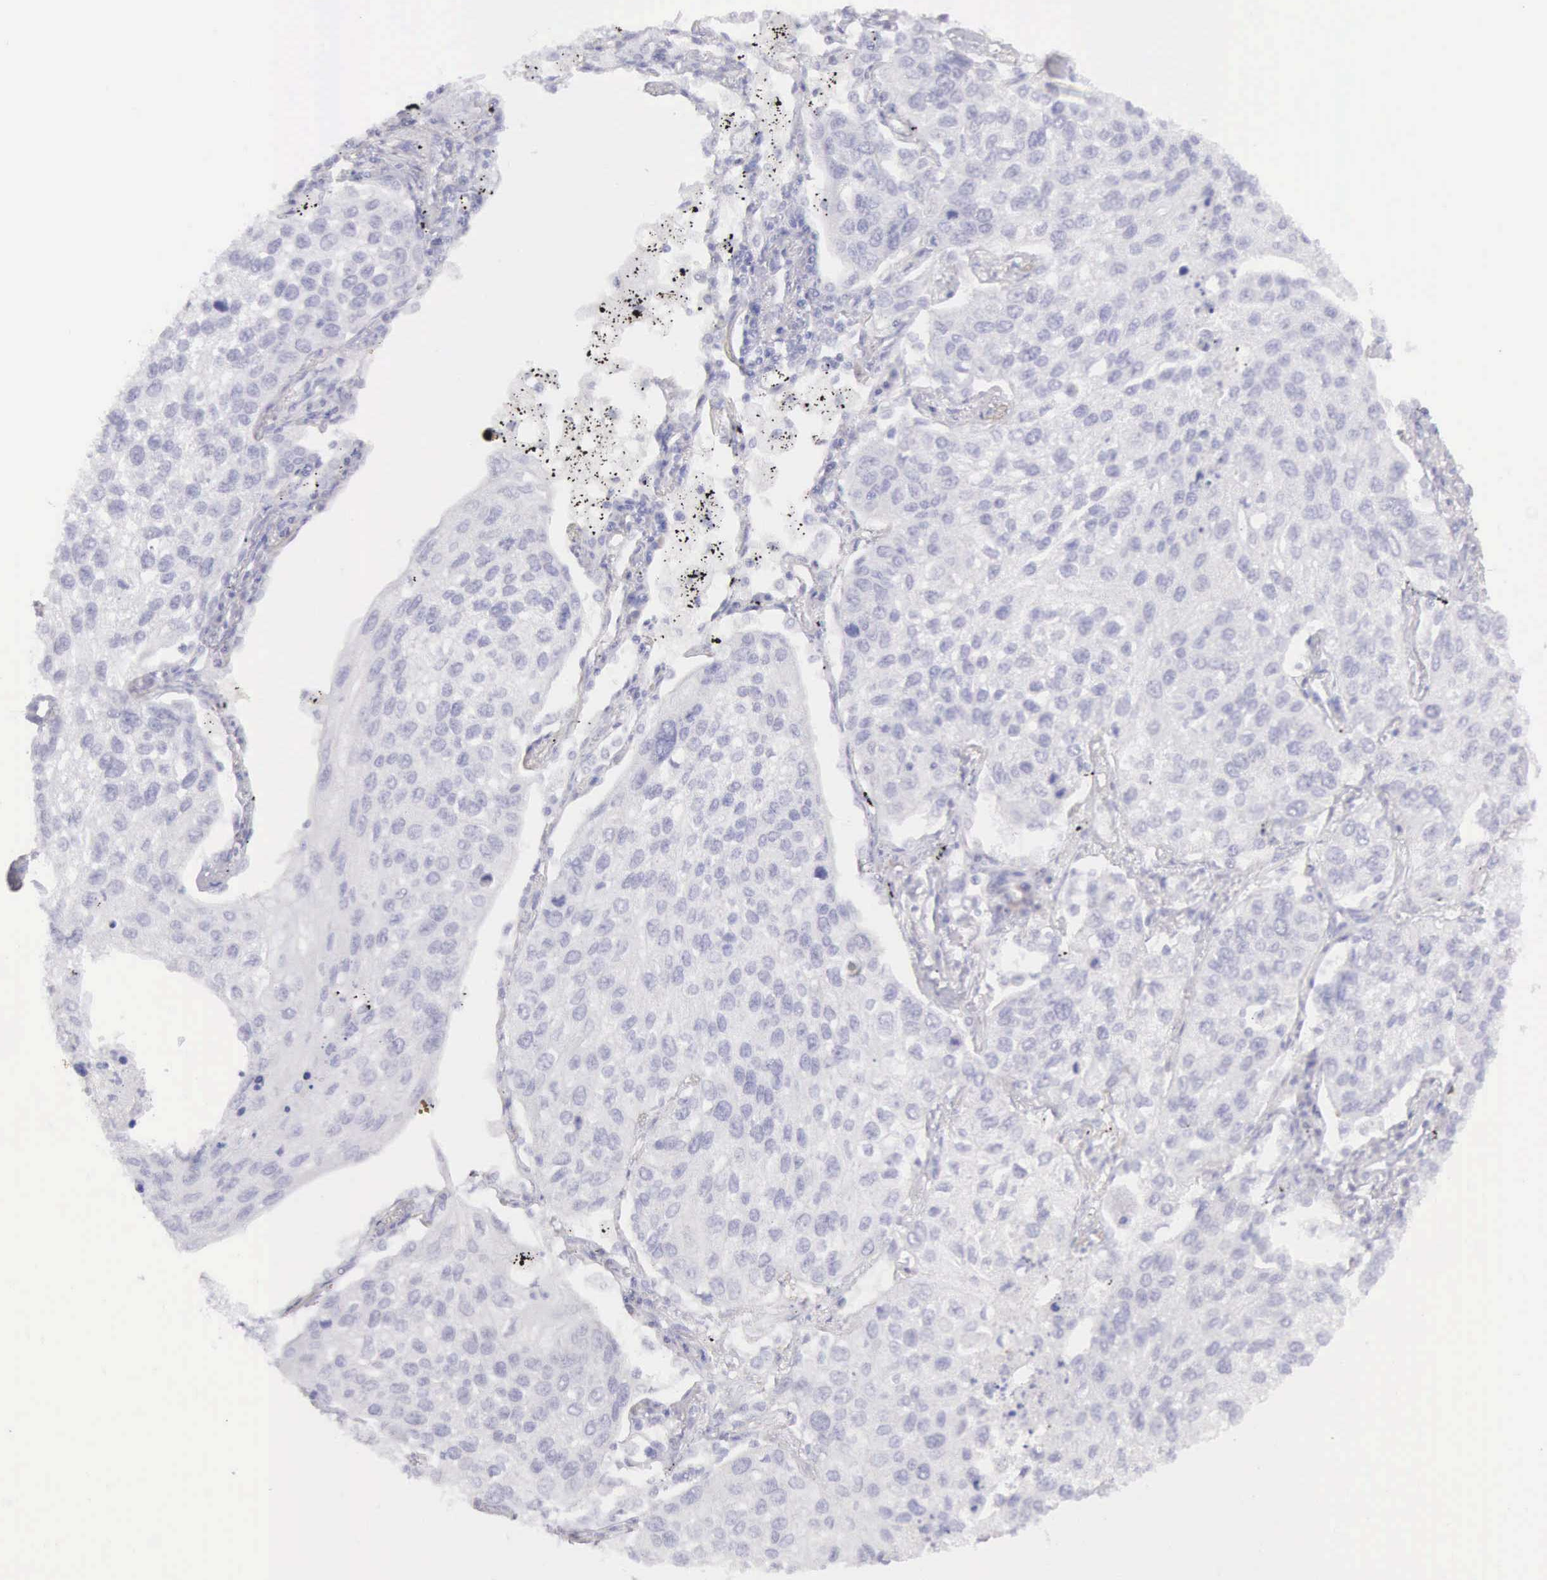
{"staining": {"intensity": "negative", "quantity": "none", "location": "none"}, "tissue": "lung cancer", "cell_type": "Tumor cells", "image_type": "cancer", "snomed": [{"axis": "morphology", "description": "Squamous cell carcinoma, NOS"}, {"axis": "topography", "description": "Lung"}], "caption": "Lung cancer (squamous cell carcinoma) stained for a protein using IHC demonstrates no positivity tumor cells.", "gene": "ARFGAP3", "patient": {"sex": "male", "age": 75}}